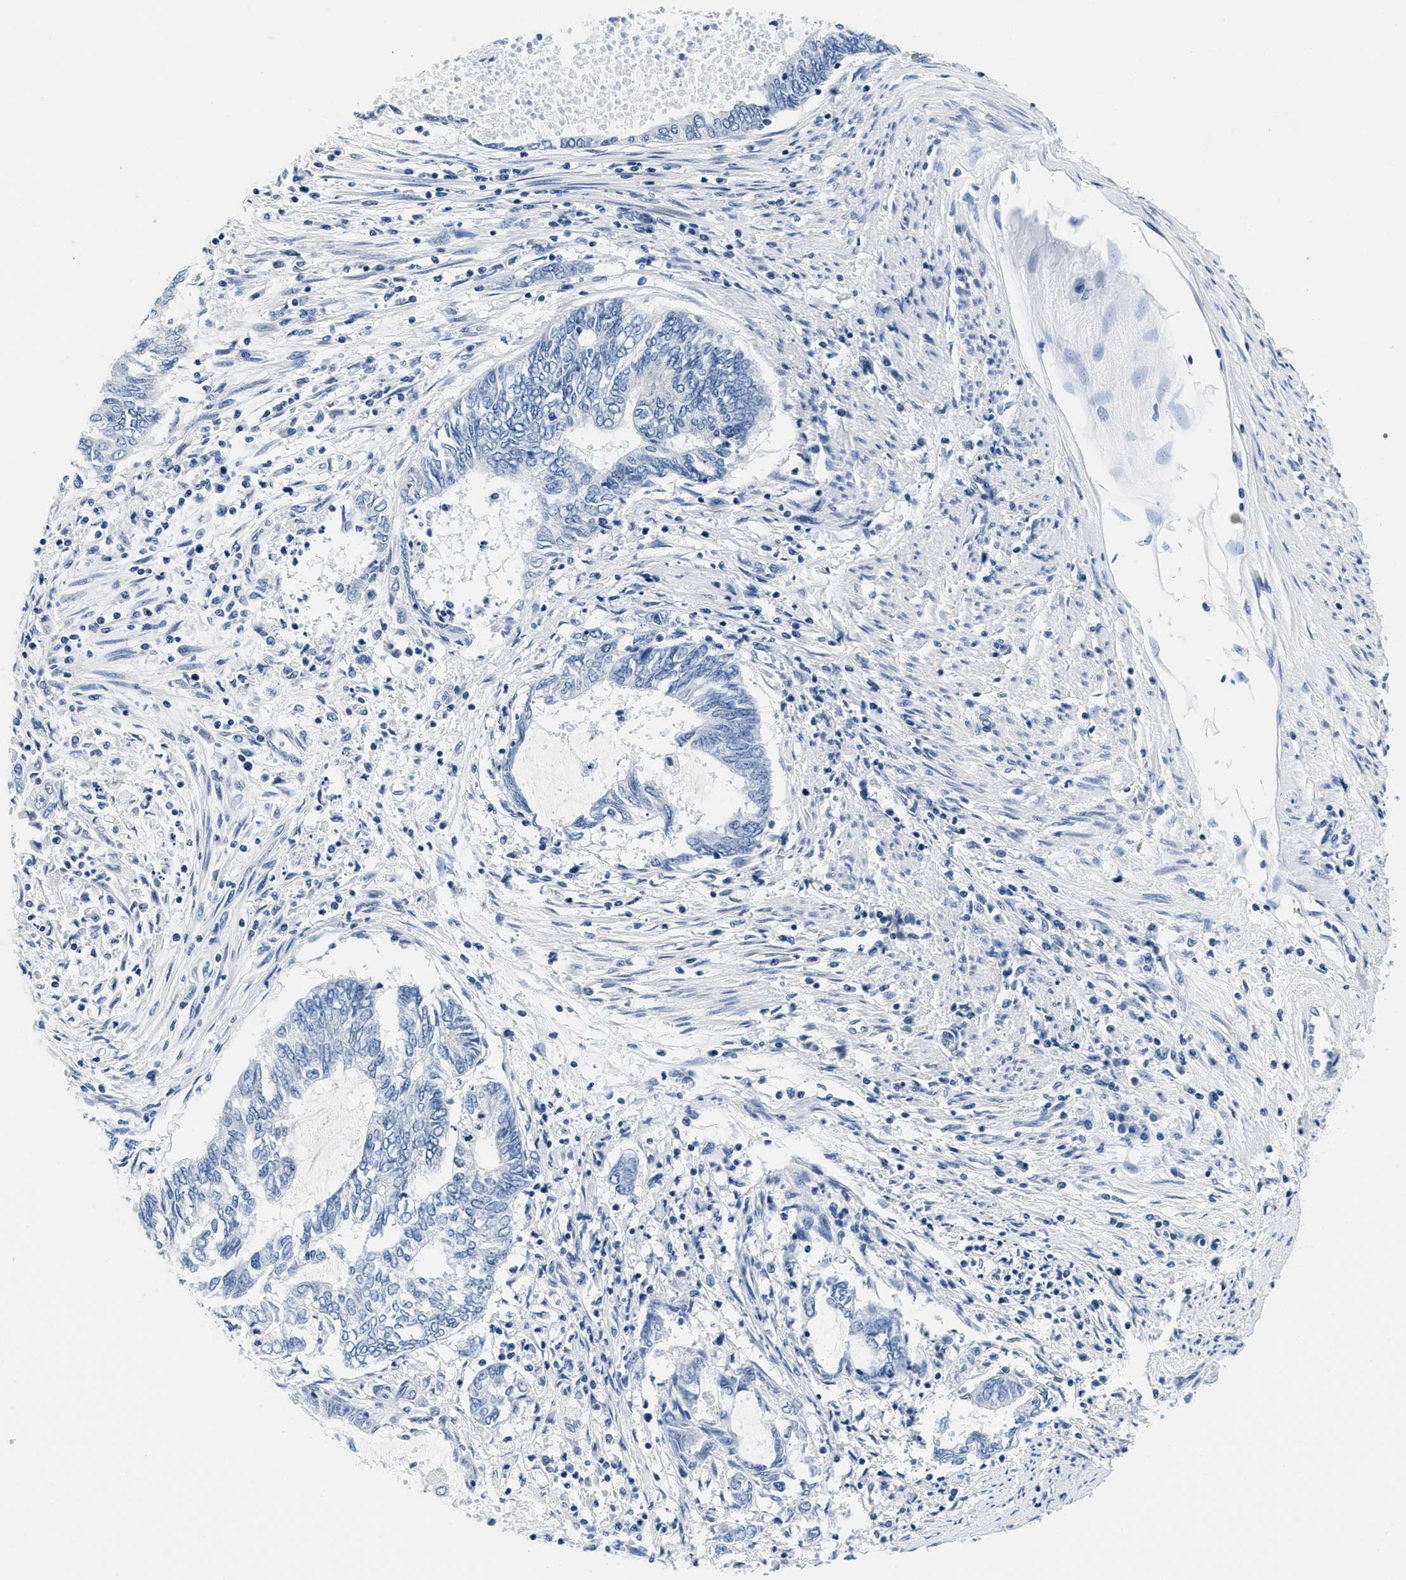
{"staining": {"intensity": "negative", "quantity": "none", "location": "none"}, "tissue": "endometrial cancer", "cell_type": "Tumor cells", "image_type": "cancer", "snomed": [{"axis": "morphology", "description": "Adenocarcinoma, NOS"}, {"axis": "topography", "description": "Uterus"}, {"axis": "topography", "description": "Endometrium"}], "caption": "Immunohistochemistry (IHC) histopathology image of neoplastic tissue: human adenocarcinoma (endometrial) stained with DAB (3,3'-diaminobenzidine) reveals no significant protein positivity in tumor cells.", "gene": "GSTM3", "patient": {"sex": "female", "age": 70}}